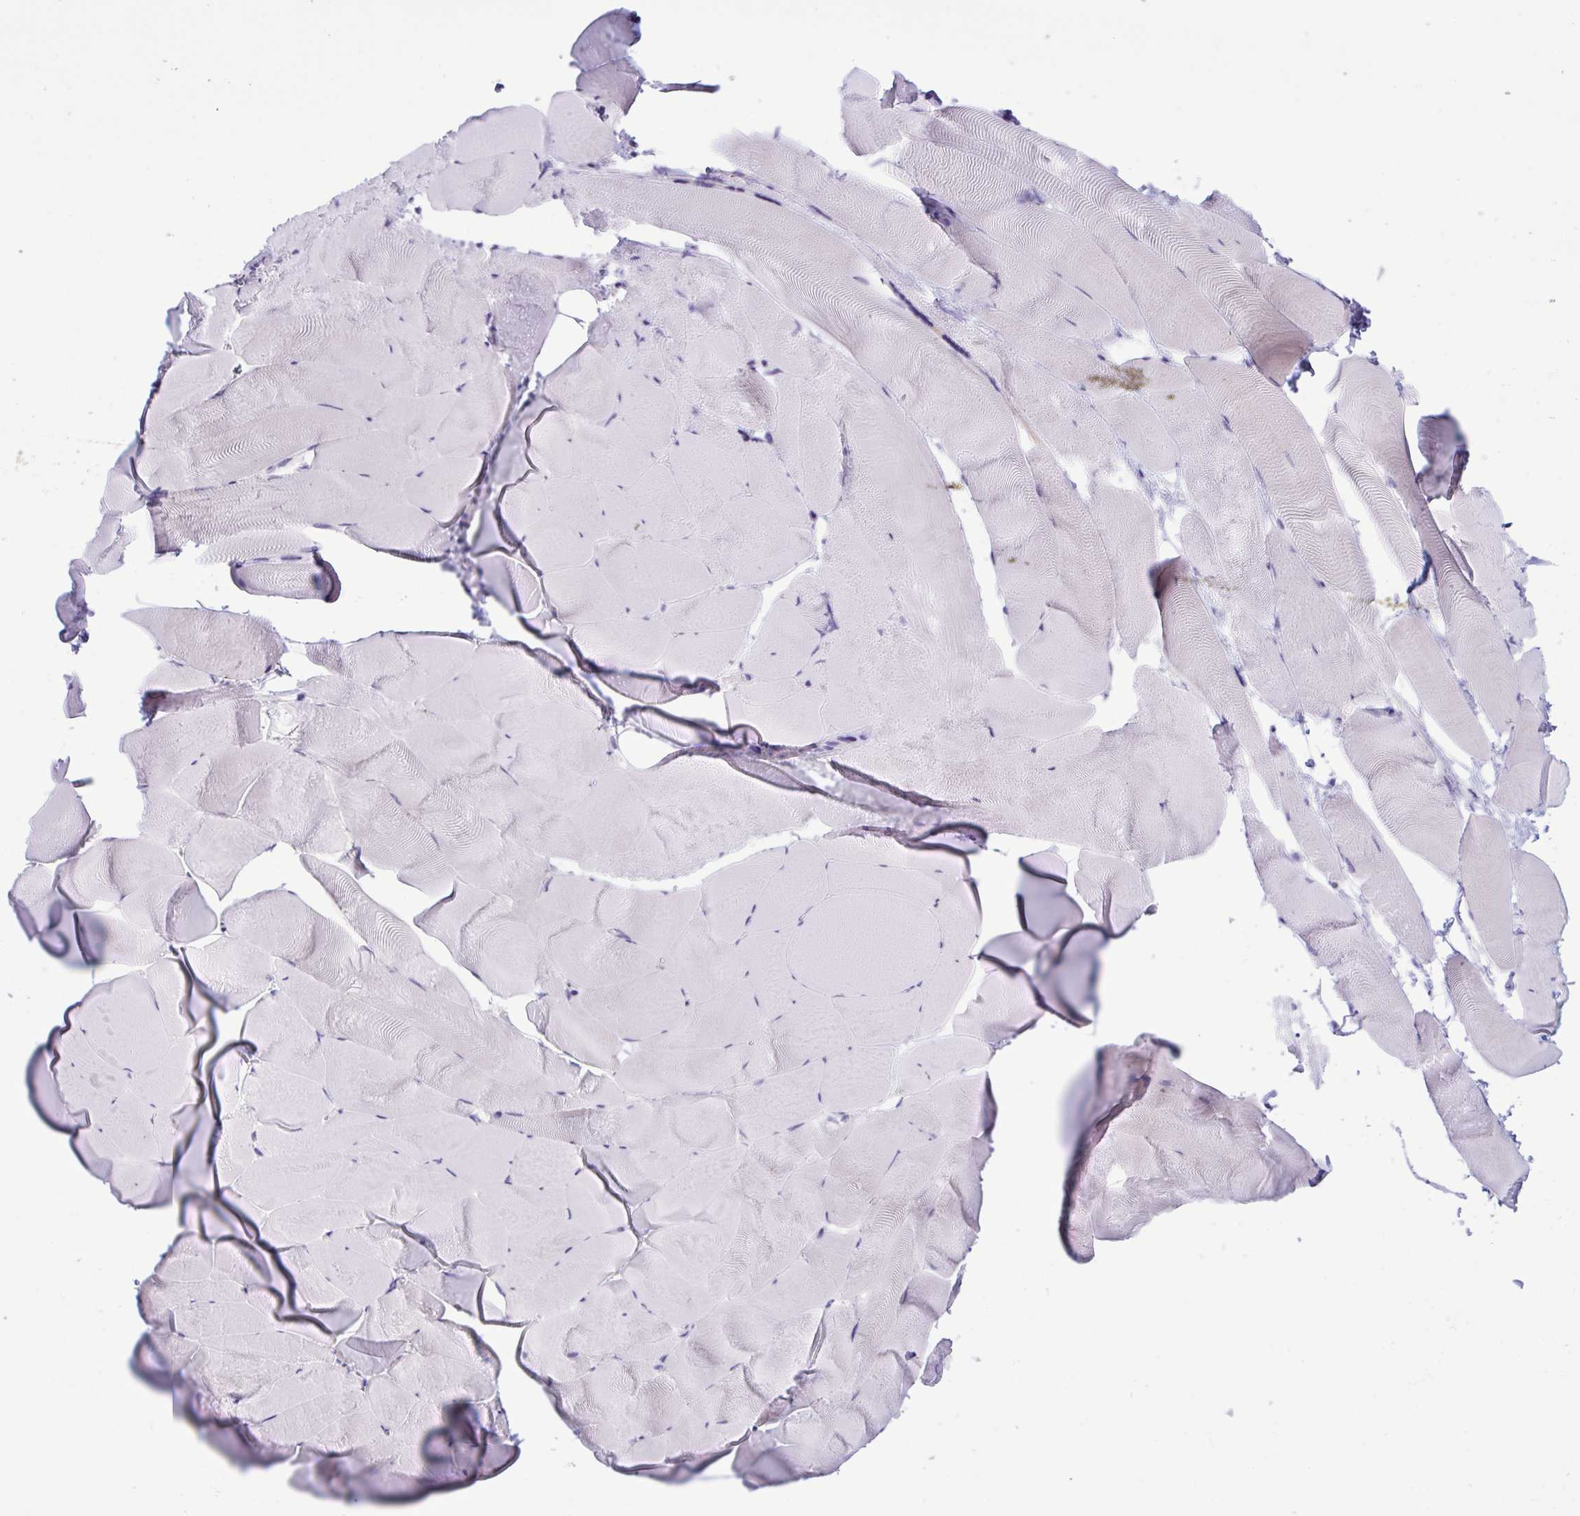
{"staining": {"intensity": "negative", "quantity": "none", "location": "none"}, "tissue": "skeletal muscle", "cell_type": "Myocytes", "image_type": "normal", "snomed": [{"axis": "morphology", "description": "Normal tissue, NOS"}, {"axis": "topography", "description": "Skeletal muscle"}], "caption": "Human skeletal muscle stained for a protein using IHC exhibits no staining in myocytes.", "gene": "SREBF1", "patient": {"sex": "female", "age": 64}}